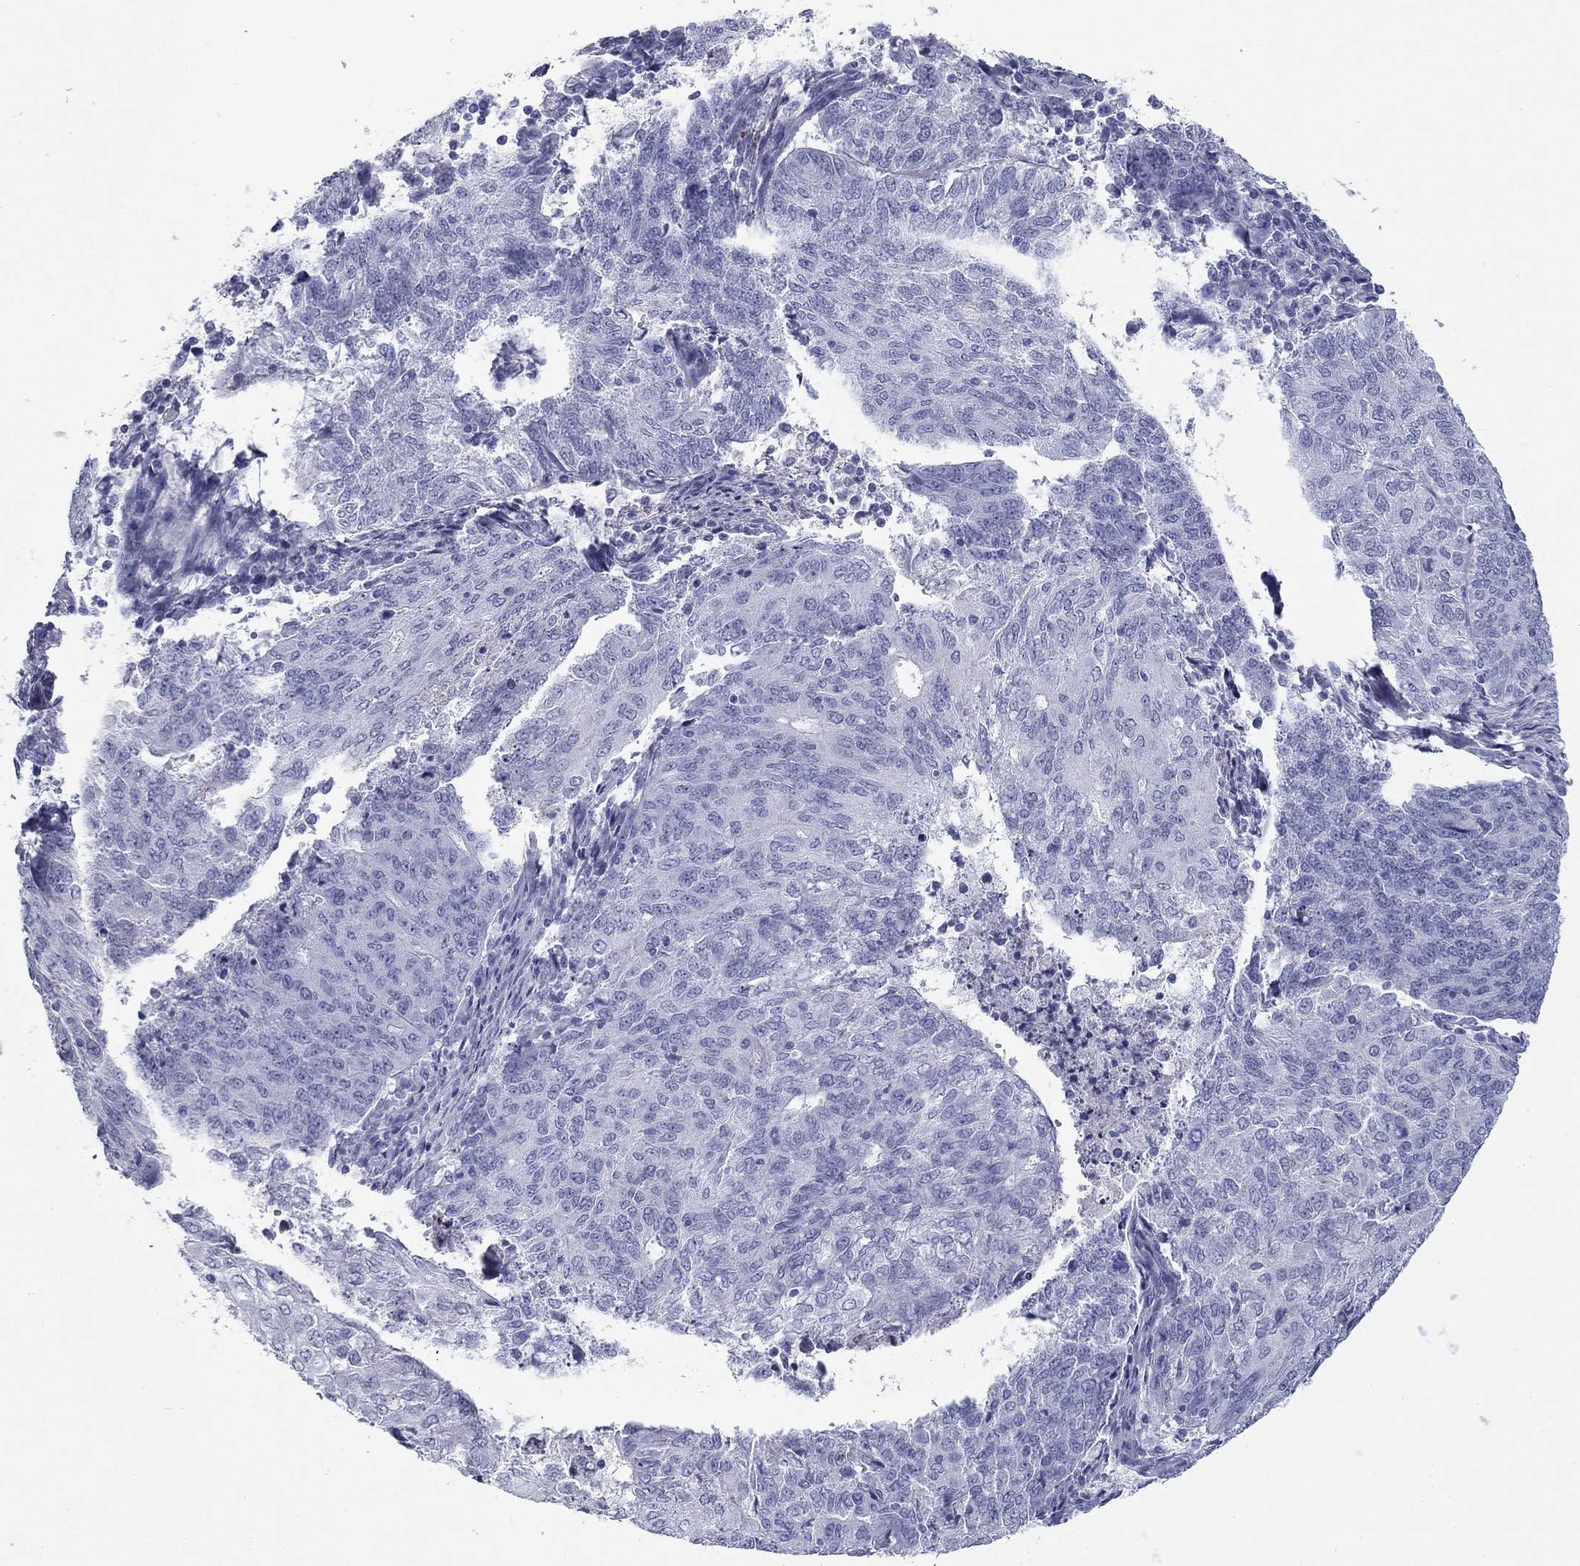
{"staining": {"intensity": "negative", "quantity": "none", "location": "none"}, "tissue": "endometrial cancer", "cell_type": "Tumor cells", "image_type": "cancer", "snomed": [{"axis": "morphology", "description": "Adenocarcinoma, NOS"}, {"axis": "topography", "description": "Endometrium"}], "caption": "Immunohistochemical staining of endometrial cancer shows no significant staining in tumor cells.", "gene": "ZP2", "patient": {"sex": "female", "age": 82}}